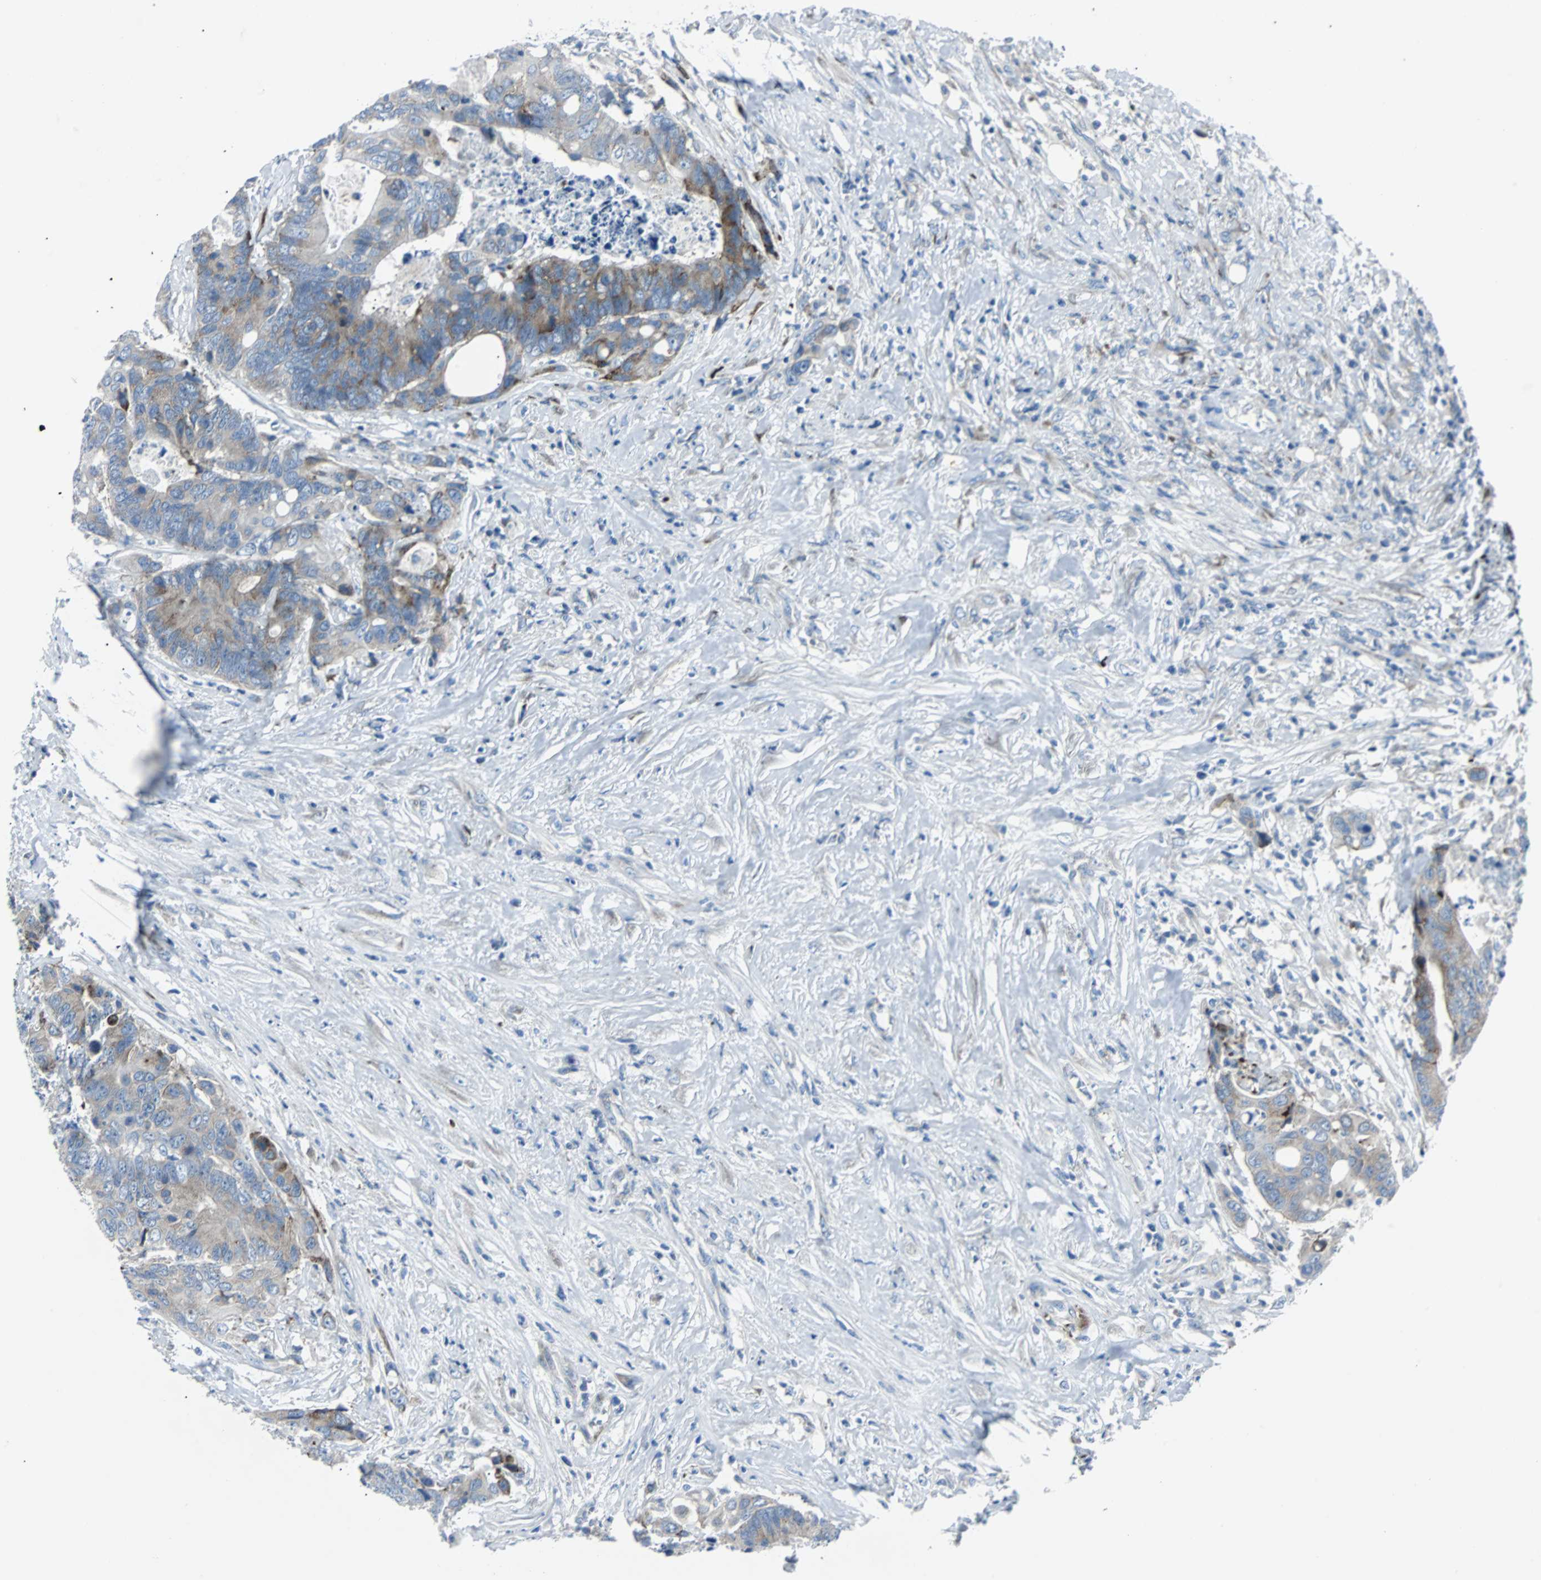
{"staining": {"intensity": "weak", "quantity": ">75%", "location": "cytoplasmic/membranous"}, "tissue": "colorectal cancer", "cell_type": "Tumor cells", "image_type": "cancer", "snomed": [{"axis": "morphology", "description": "Adenocarcinoma, NOS"}, {"axis": "topography", "description": "Rectum"}], "caption": "This is a histology image of IHC staining of adenocarcinoma (colorectal), which shows weak positivity in the cytoplasmic/membranous of tumor cells.", "gene": "BBC3", "patient": {"sex": "male", "age": 55}}